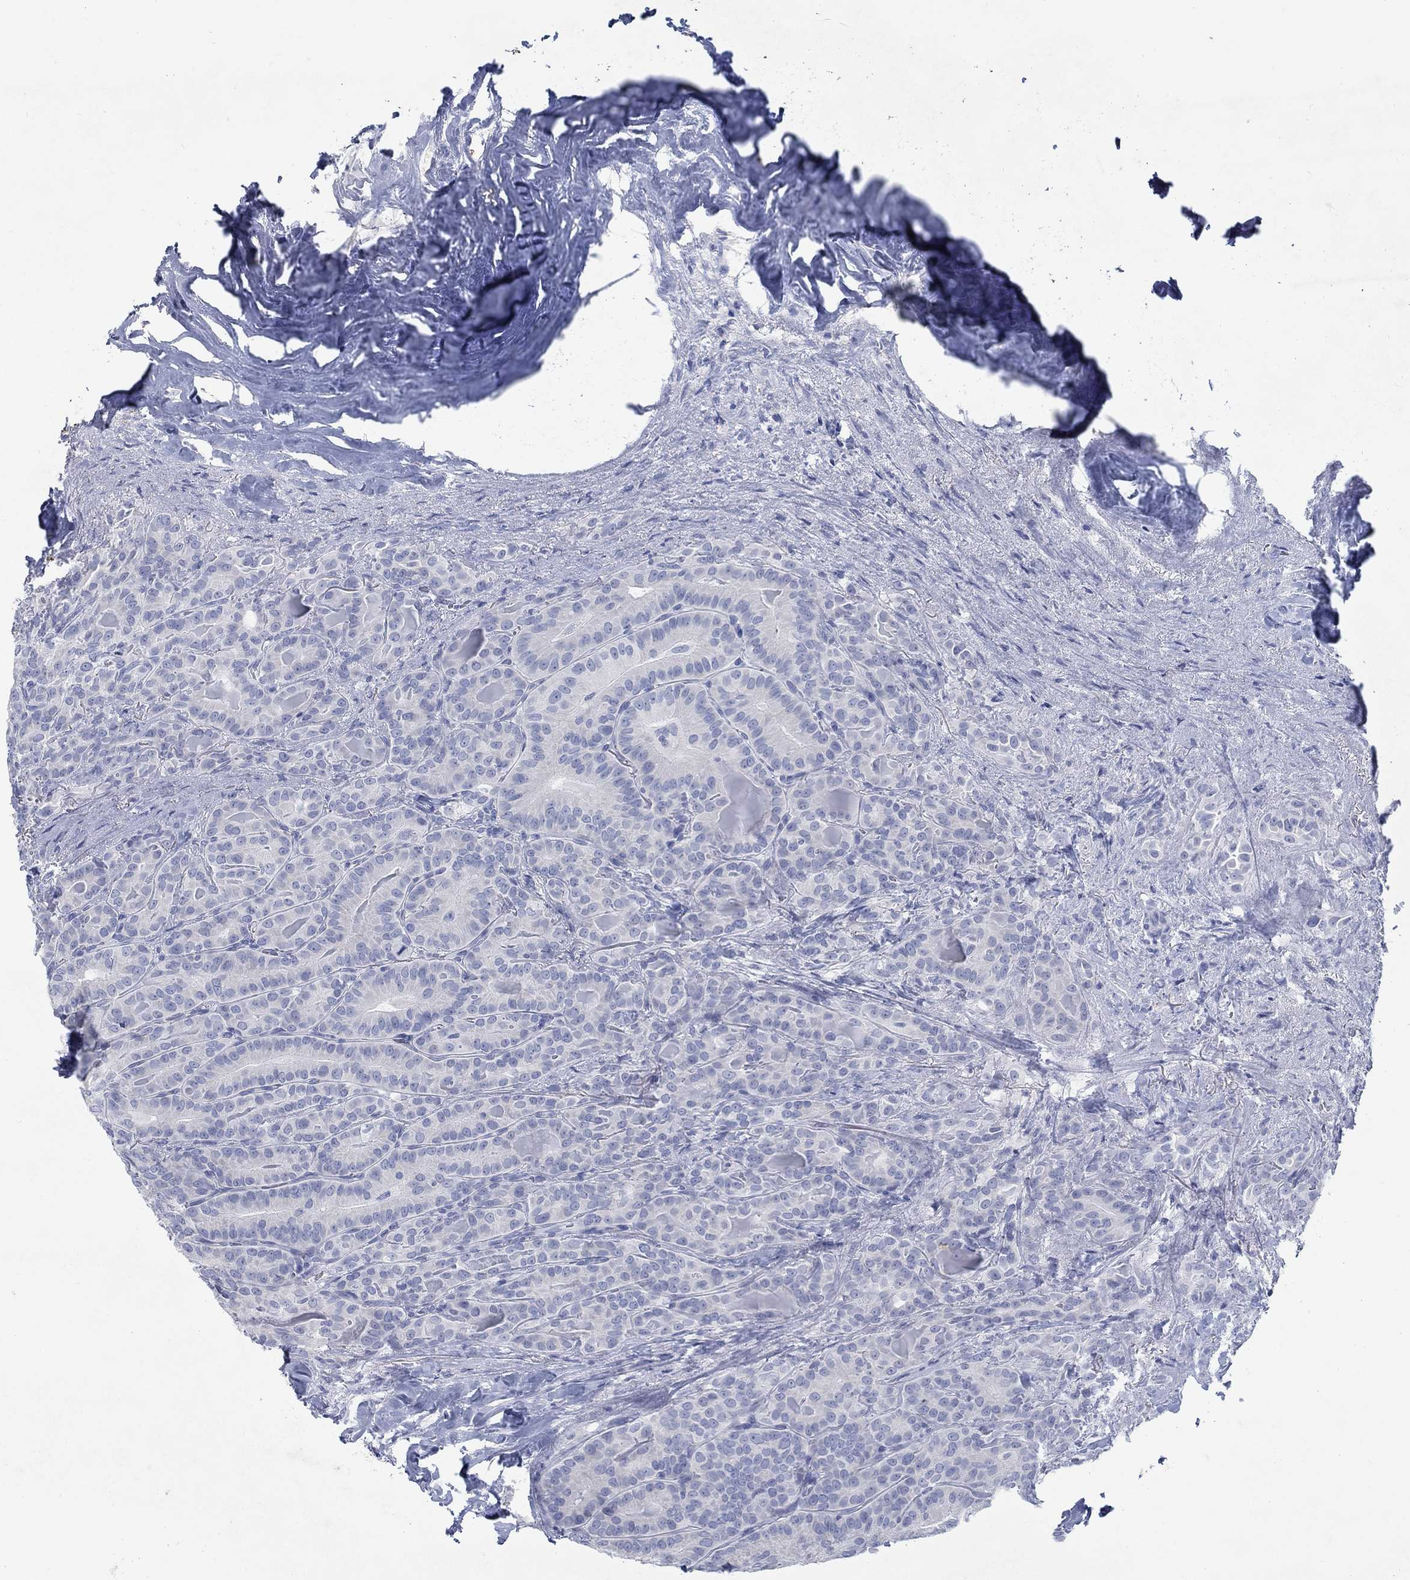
{"staining": {"intensity": "negative", "quantity": "none", "location": "none"}, "tissue": "thyroid cancer", "cell_type": "Tumor cells", "image_type": "cancer", "snomed": [{"axis": "morphology", "description": "Papillary adenocarcinoma, NOS"}, {"axis": "topography", "description": "Thyroid gland"}], "caption": "Tumor cells are negative for brown protein staining in thyroid cancer. (Immunohistochemistry (ihc), brightfield microscopy, high magnification).", "gene": "RFTN2", "patient": {"sex": "male", "age": 61}}